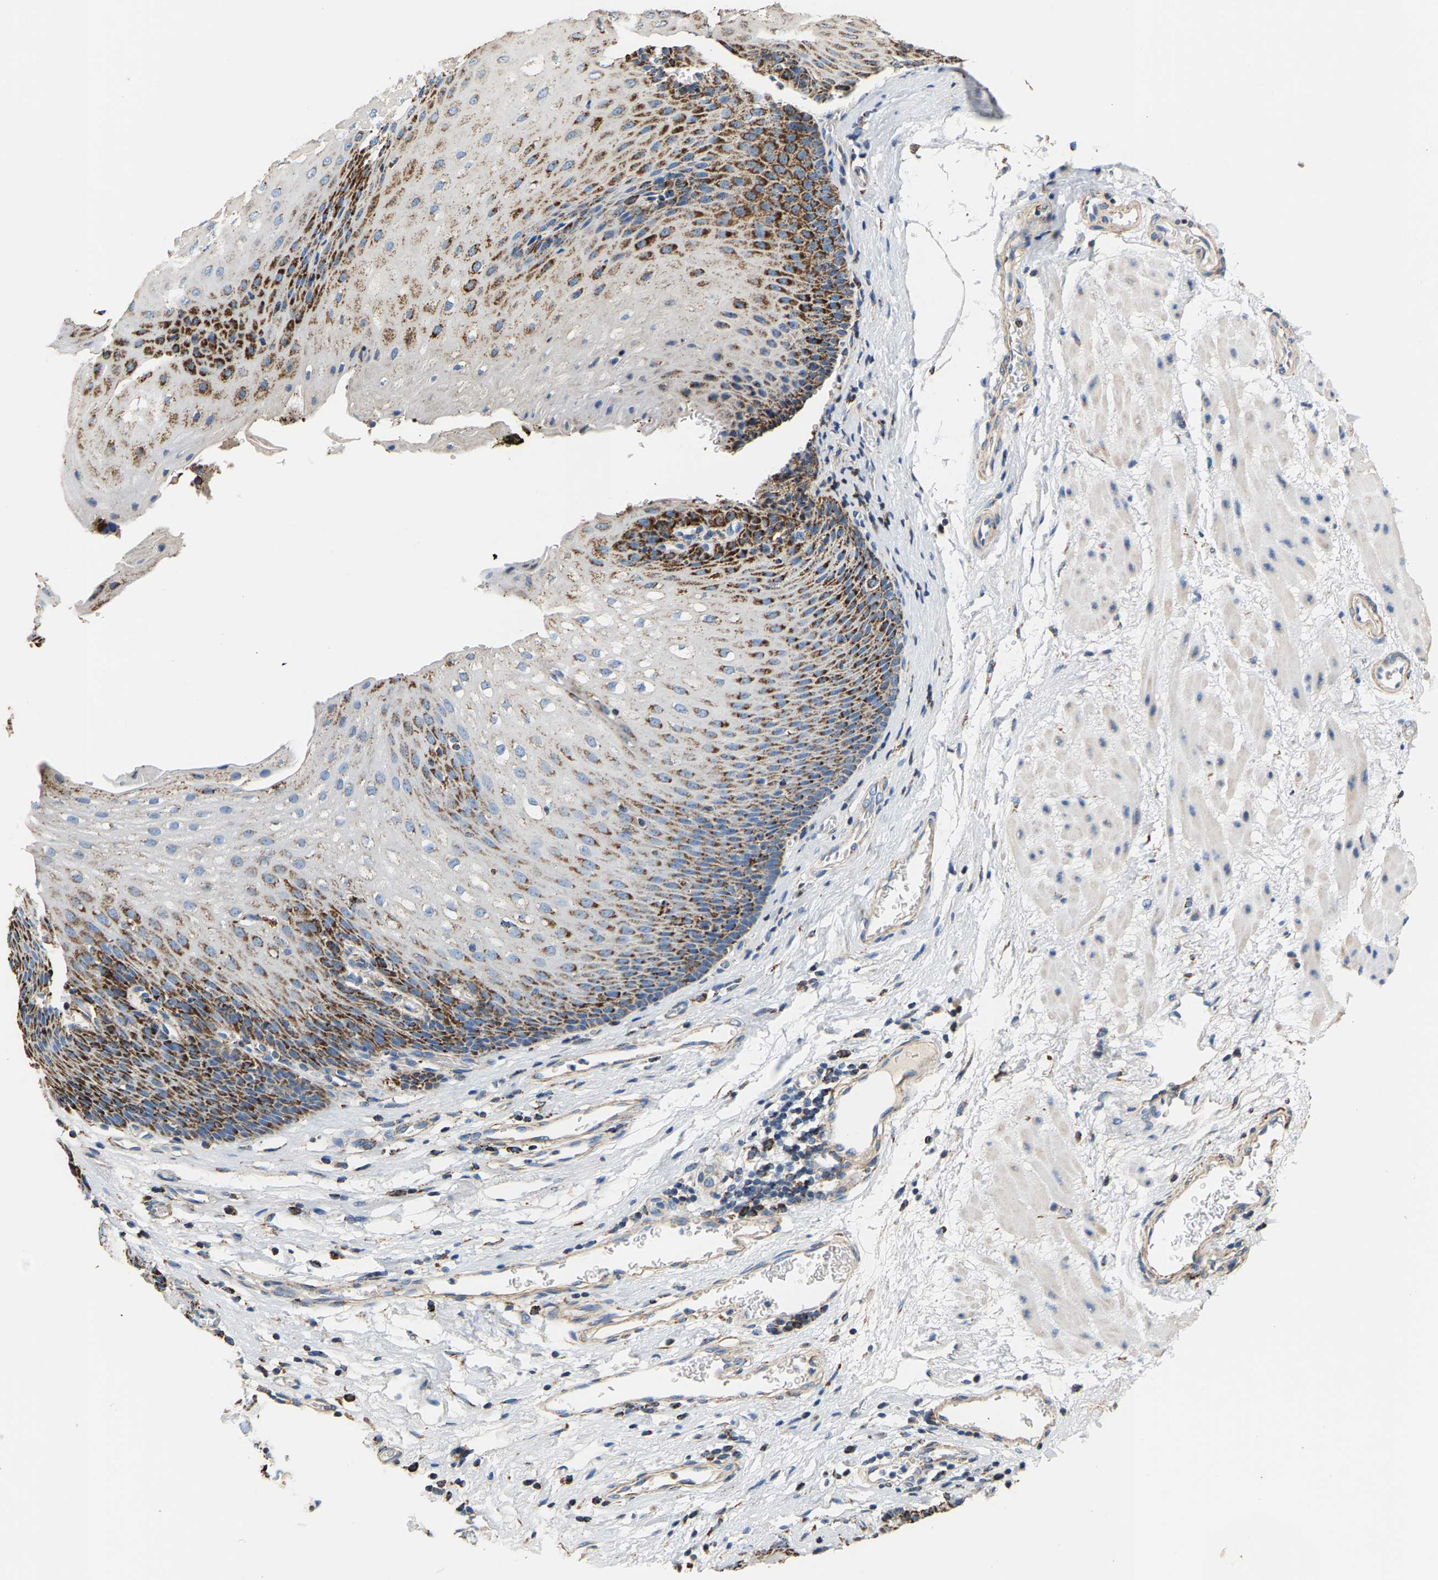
{"staining": {"intensity": "moderate", "quantity": ">75%", "location": "cytoplasmic/membranous"}, "tissue": "esophagus", "cell_type": "Squamous epithelial cells", "image_type": "normal", "snomed": [{"axis": "morphology", "description": "Normal tissue, NOS"}, {"axis": "topography", "description": "Esophagus"}], "caption": "An immunohistochemistry (IHC) photomicrograph of normal tissue is shown. Protein staining in brown shows moderate cytoplasmic/membranous positivity in esophagus within squamous epithelial cells.", "gene": "SHMT2", "patient": {"sex": "male", "age": 48}}